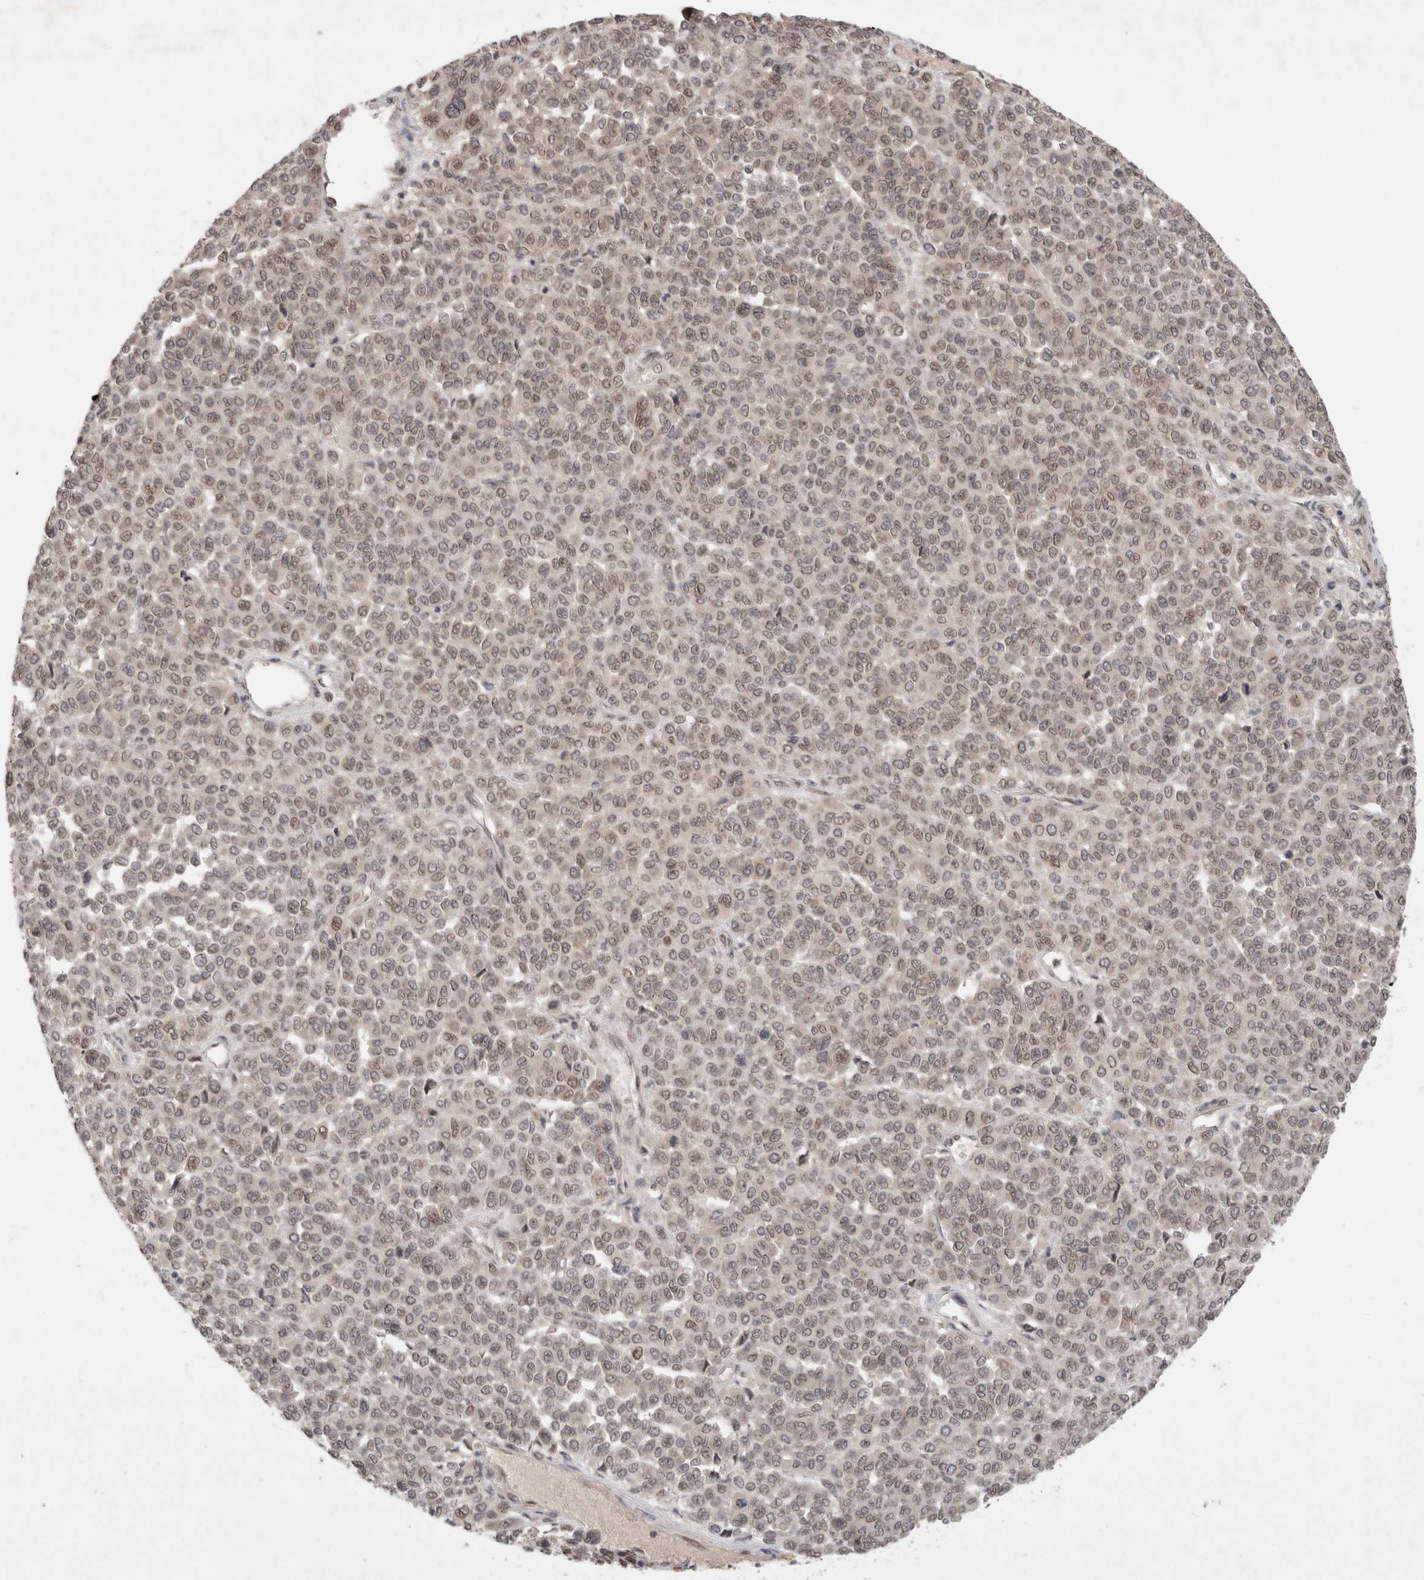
{"staining": {"intensity": "weak", "quantity": ">75%", "location": "nuclear"}, "tissue": "melanoma", "cell_type": "Tumor cells", "image_type": "cancer", "snomed": [{"axis": "morphology", "description": "Malignant melanoma, Metastatic site"}, {"axis": "topography", "description": "Pancreas"}], "caption": "Protein expression analysis of human malignant melanoma (metastatic site) reveals weak nuclear expression in approximately >75% of tumor cells.", "gene": "LEMD3", "patient": {"sex": "female", "age": 30}}